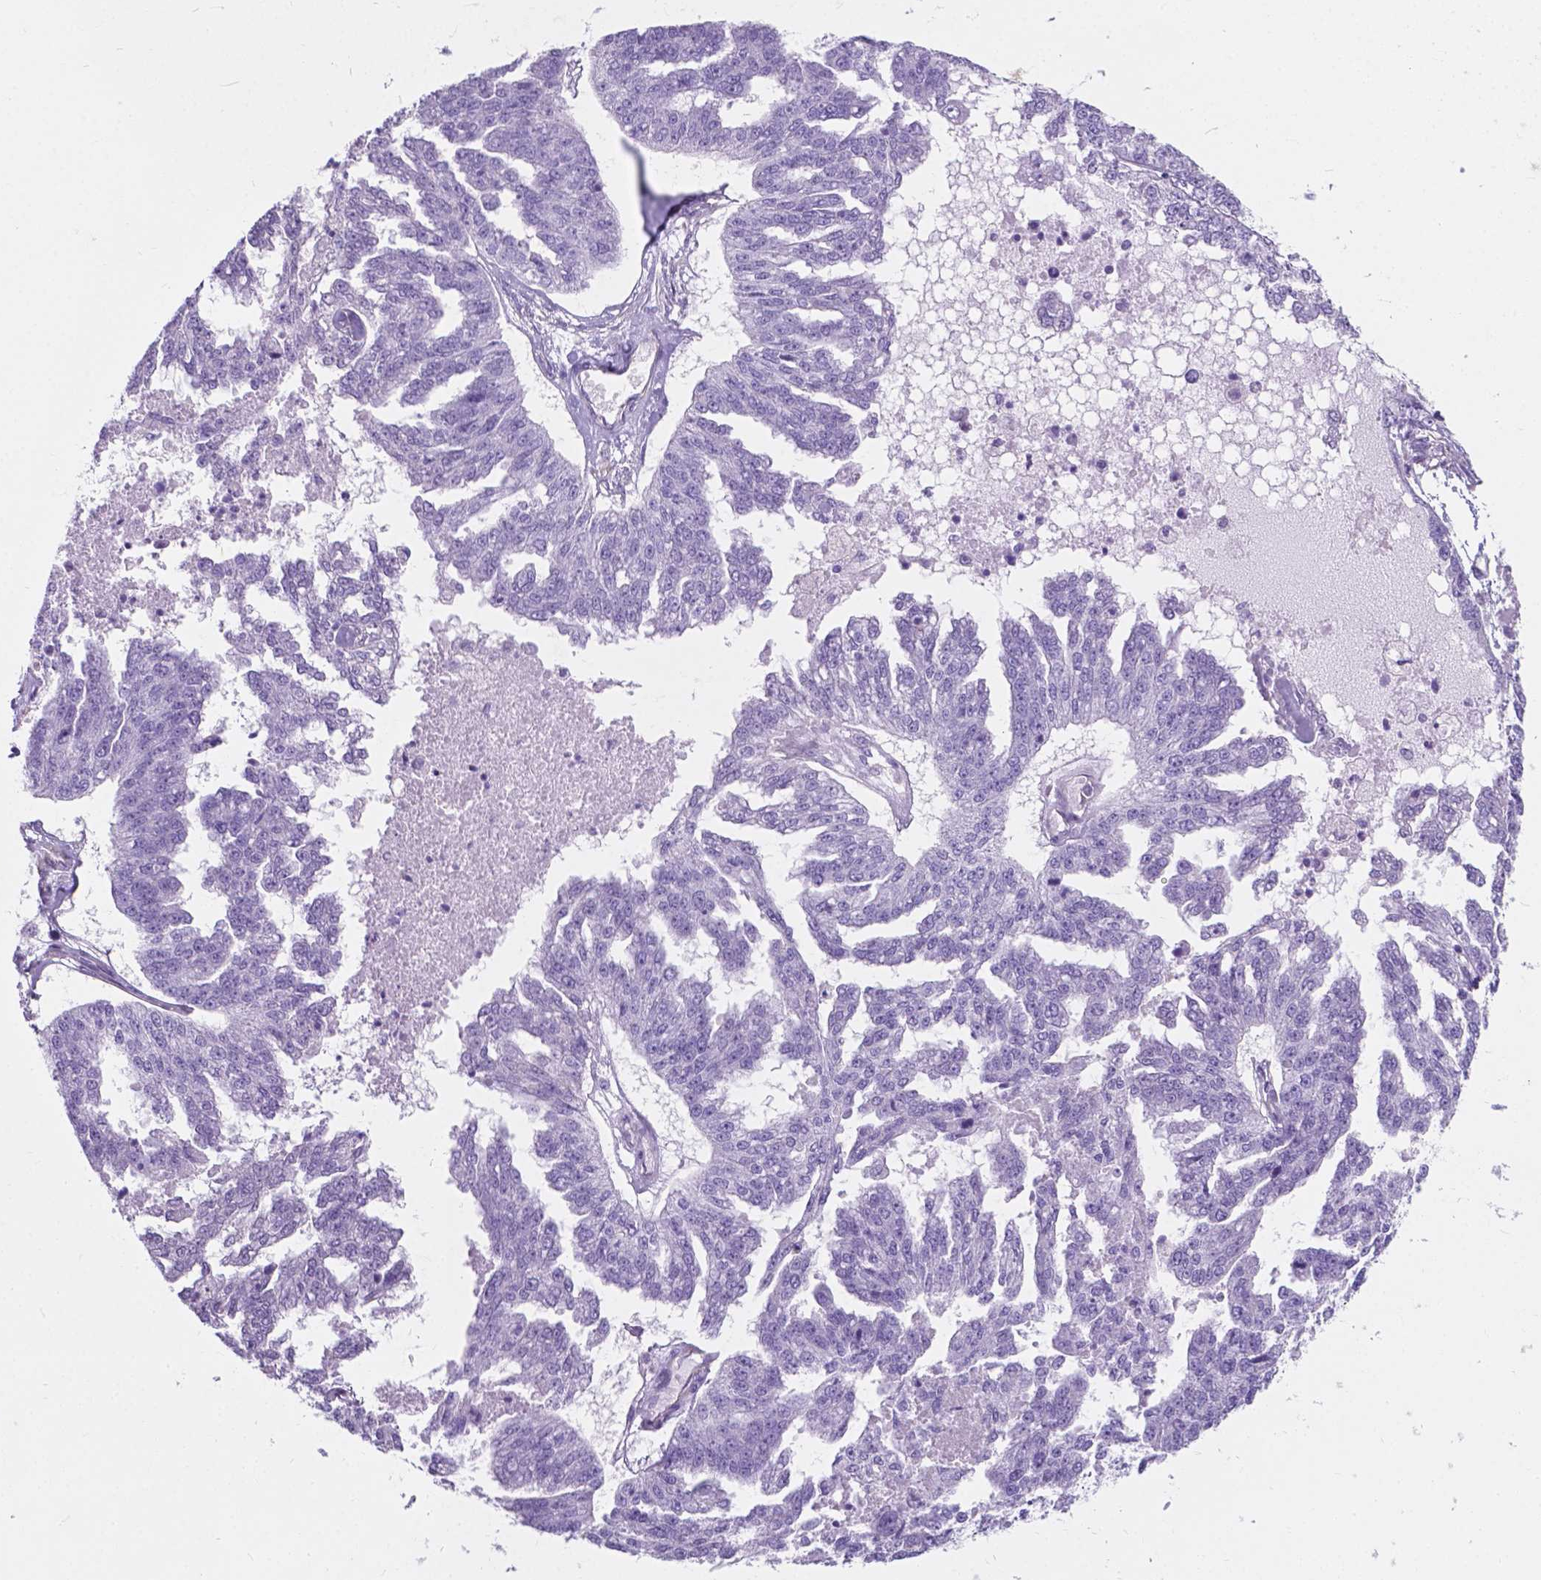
{"staining": {"intensity": "negative", "quantity": "none", "location": "none"}, "tissue": "ovarian cancer", "cell_type": "Tumor cells", "image_type": "cancer", "snomed": [{"axis": "morphology", "description": "Cystadenocarcinoma, serous, NOS"}, {"axis": "topography", "description": "Ovary"}], "caption": "There is no significant staining in tumor cells of serous cystadenocarcinoma (ovarian).", "gene": "AMOT", "patient": {"sex": "female", "age": 58}}